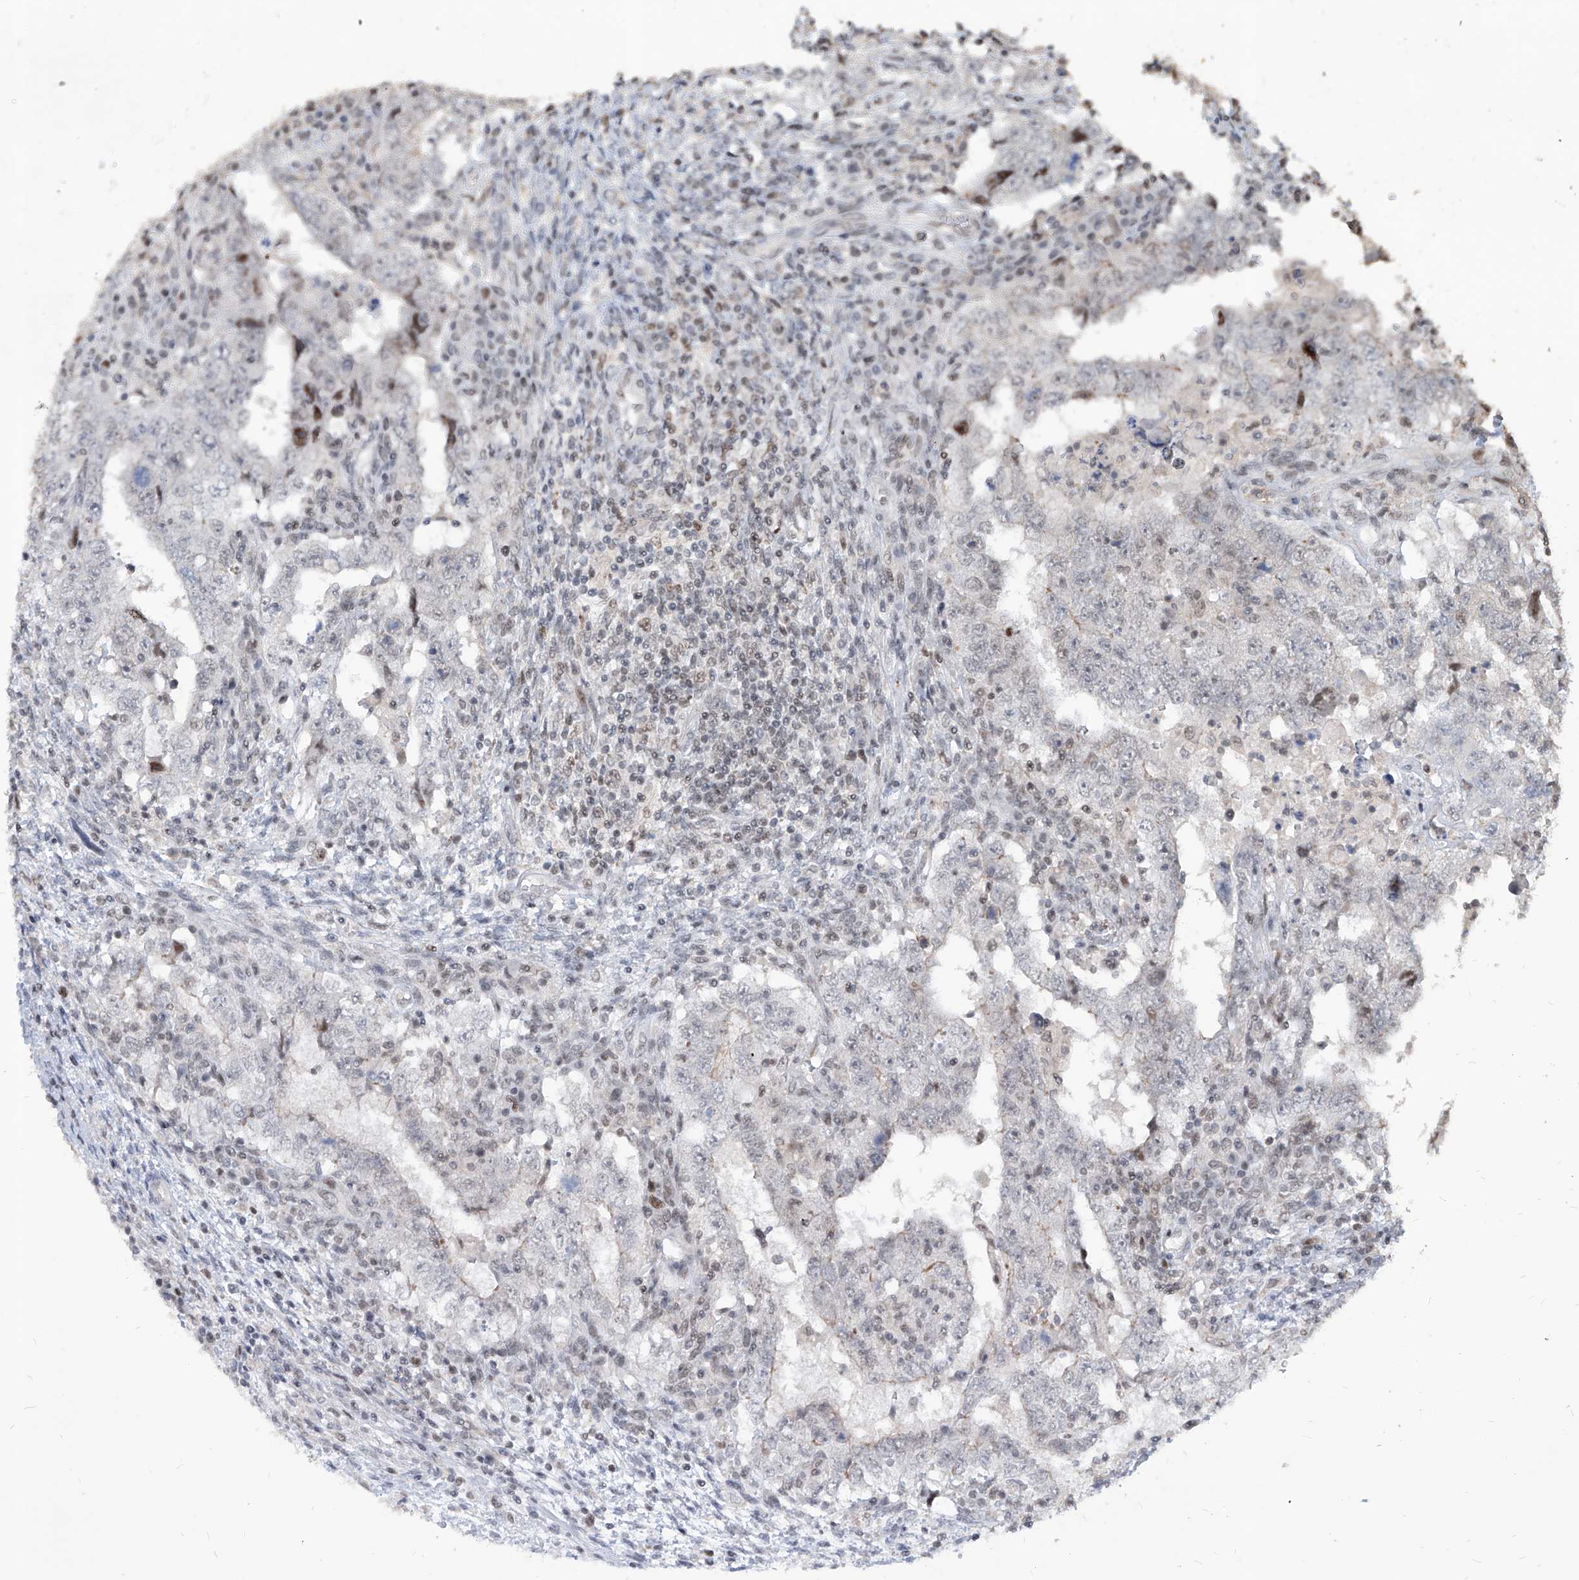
{"staining": {"intensity": "negative", "quantity": "none", "location": "none"}, "tissue": "testis cancer", "cell_type": "Tumor cells", "image_type": "cancer", "snomed": [{"axis": "morphology", "description": "Carcinoma, Embryonal, NOS"}, {"axis": "topography", "description": "Testis"}], "caption": "Histopathology image shows no significant protein expression in tumor cells of testis cancer (embryonal carcinoma).", "gene": "IRF2", "patient": {"sex": "male", "age": 26}}